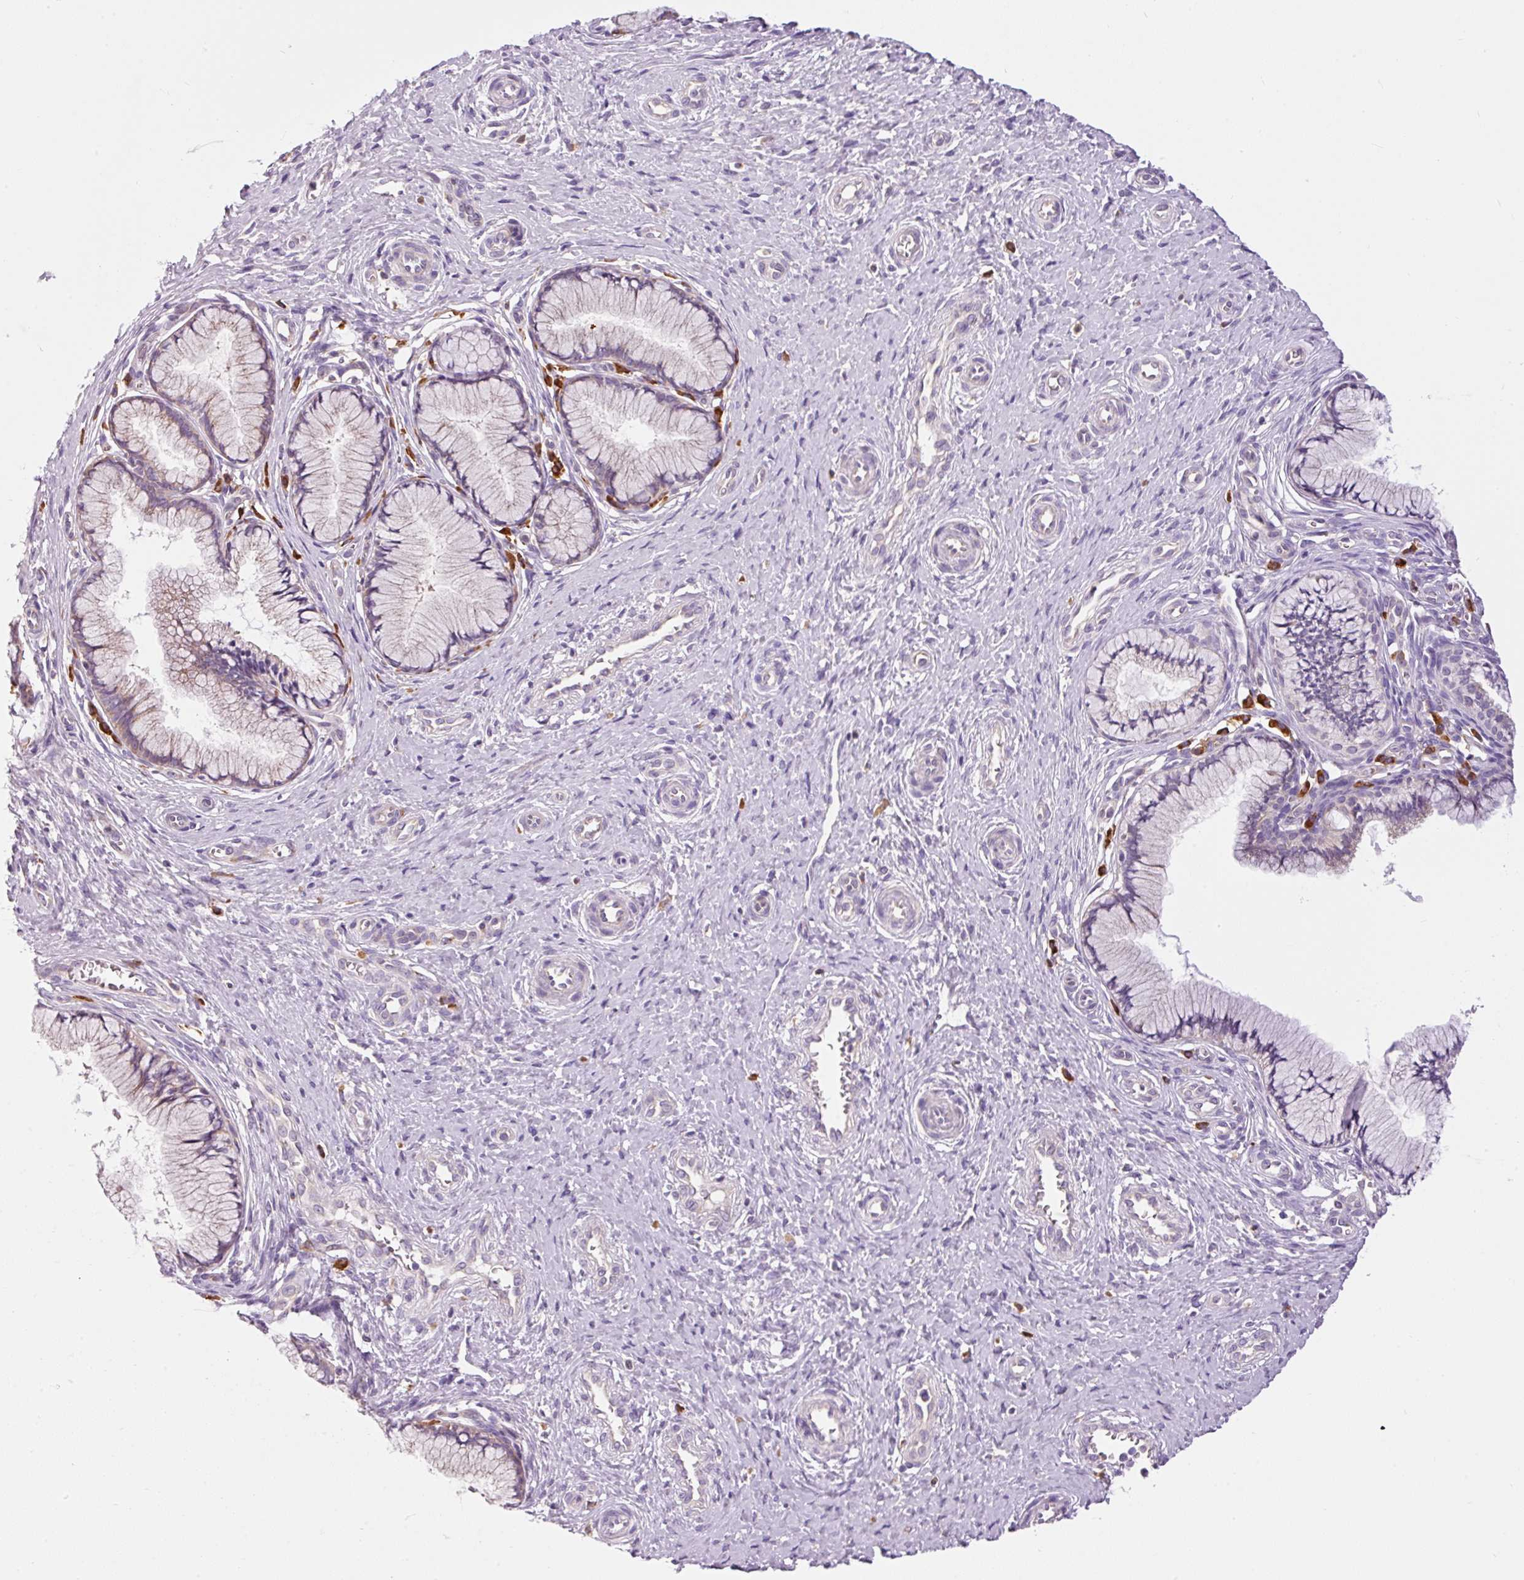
{"staining": {"intensity": "negative", "quantity": "none", "location": "none"}, "tissue": "cervix", "cell_type": "Glandular cells", "image_type": "normal", "snomed": [{"axis": "morphology", "description": "Normal tissue, NOS"}, {"axis": "topography", "description": "Cervix"}], "caption": "Histopathology image shows no protein positivity in glandular cells of unremarkable cervix.", "gene": "PNPLA5", "patient": {"sex": "female", "age": 36}}